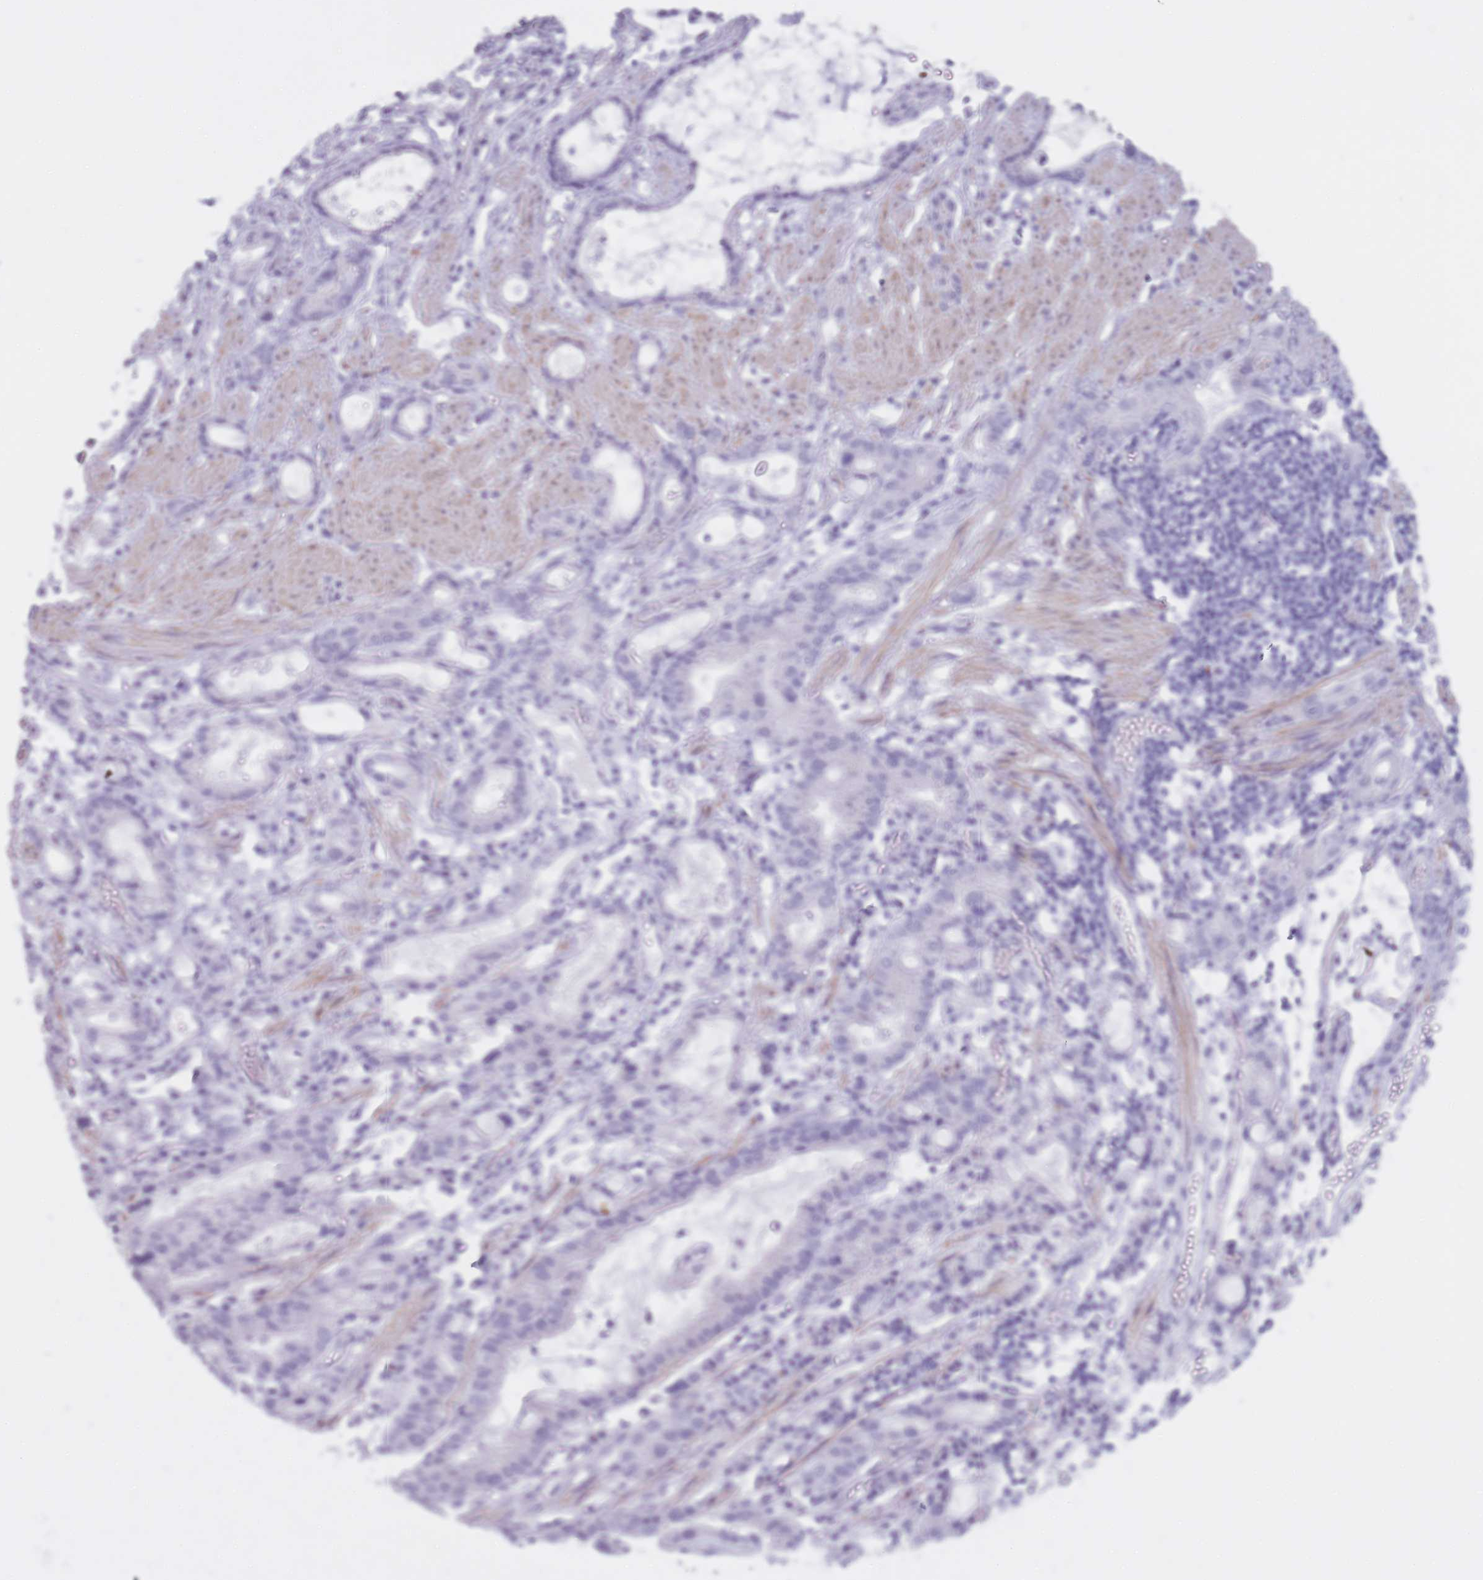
{"staining": {"intensity": "negative", "quantity": "none", "location": "none"}, "tissue": "stomach cancer", "cell_type": "Tumor cells", "image_type": "cancer", "snomed": [{"axis": "morphology", "description": "Adenocarcinoma, NOS"}, {"axis": "topography", "description": "Stomach"}], "caption": "A histopathology image of adenocarcinoma (stomach) stained for a protein reveals no brown staining in tumor cells. (IHC, brightfield microscopy, high magnification).", "gene": "GOLGA6D", "patient": {"sex": "male", "age": 55}}